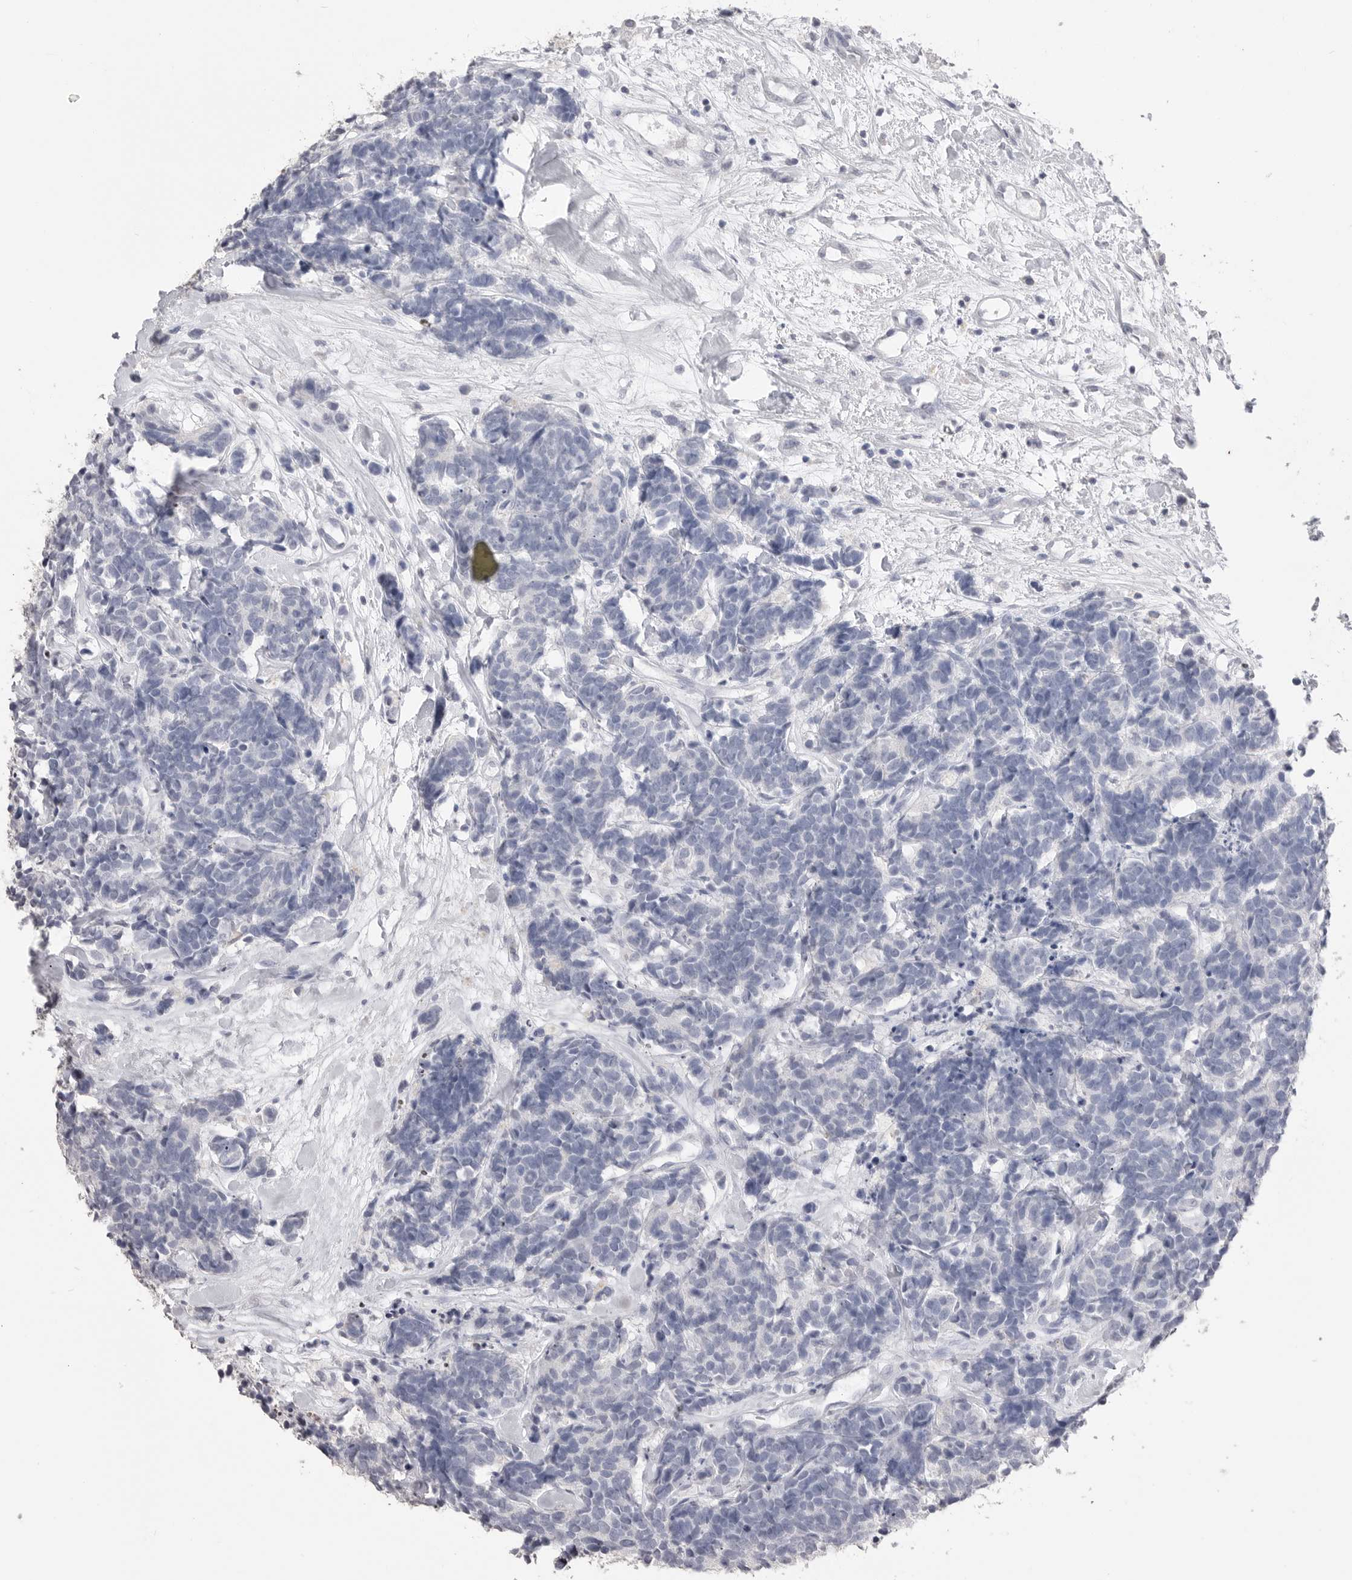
{"staining": {"intensity": "negative", "quantity": "none", "location": "none"}, "tissue": "carcinoid", "cell_type": "Tumor cells", "image_type": "cancer", "snomed": [{"axis": "morphology", "description": "Carcinoma, NOS"}, {"axis": "morphology", "description": "Carcinoid, malignant, NOS"}, {"axis": "topography", "description": "Urinary bladder"}], "caption": "Immunohistochemistry image of human malignant carcinoid stained for a protein (brown), which demonstrates no expression in tumor cells.", "gene": "ICAM5", "patient": {"sex": "male", "age": 57}}